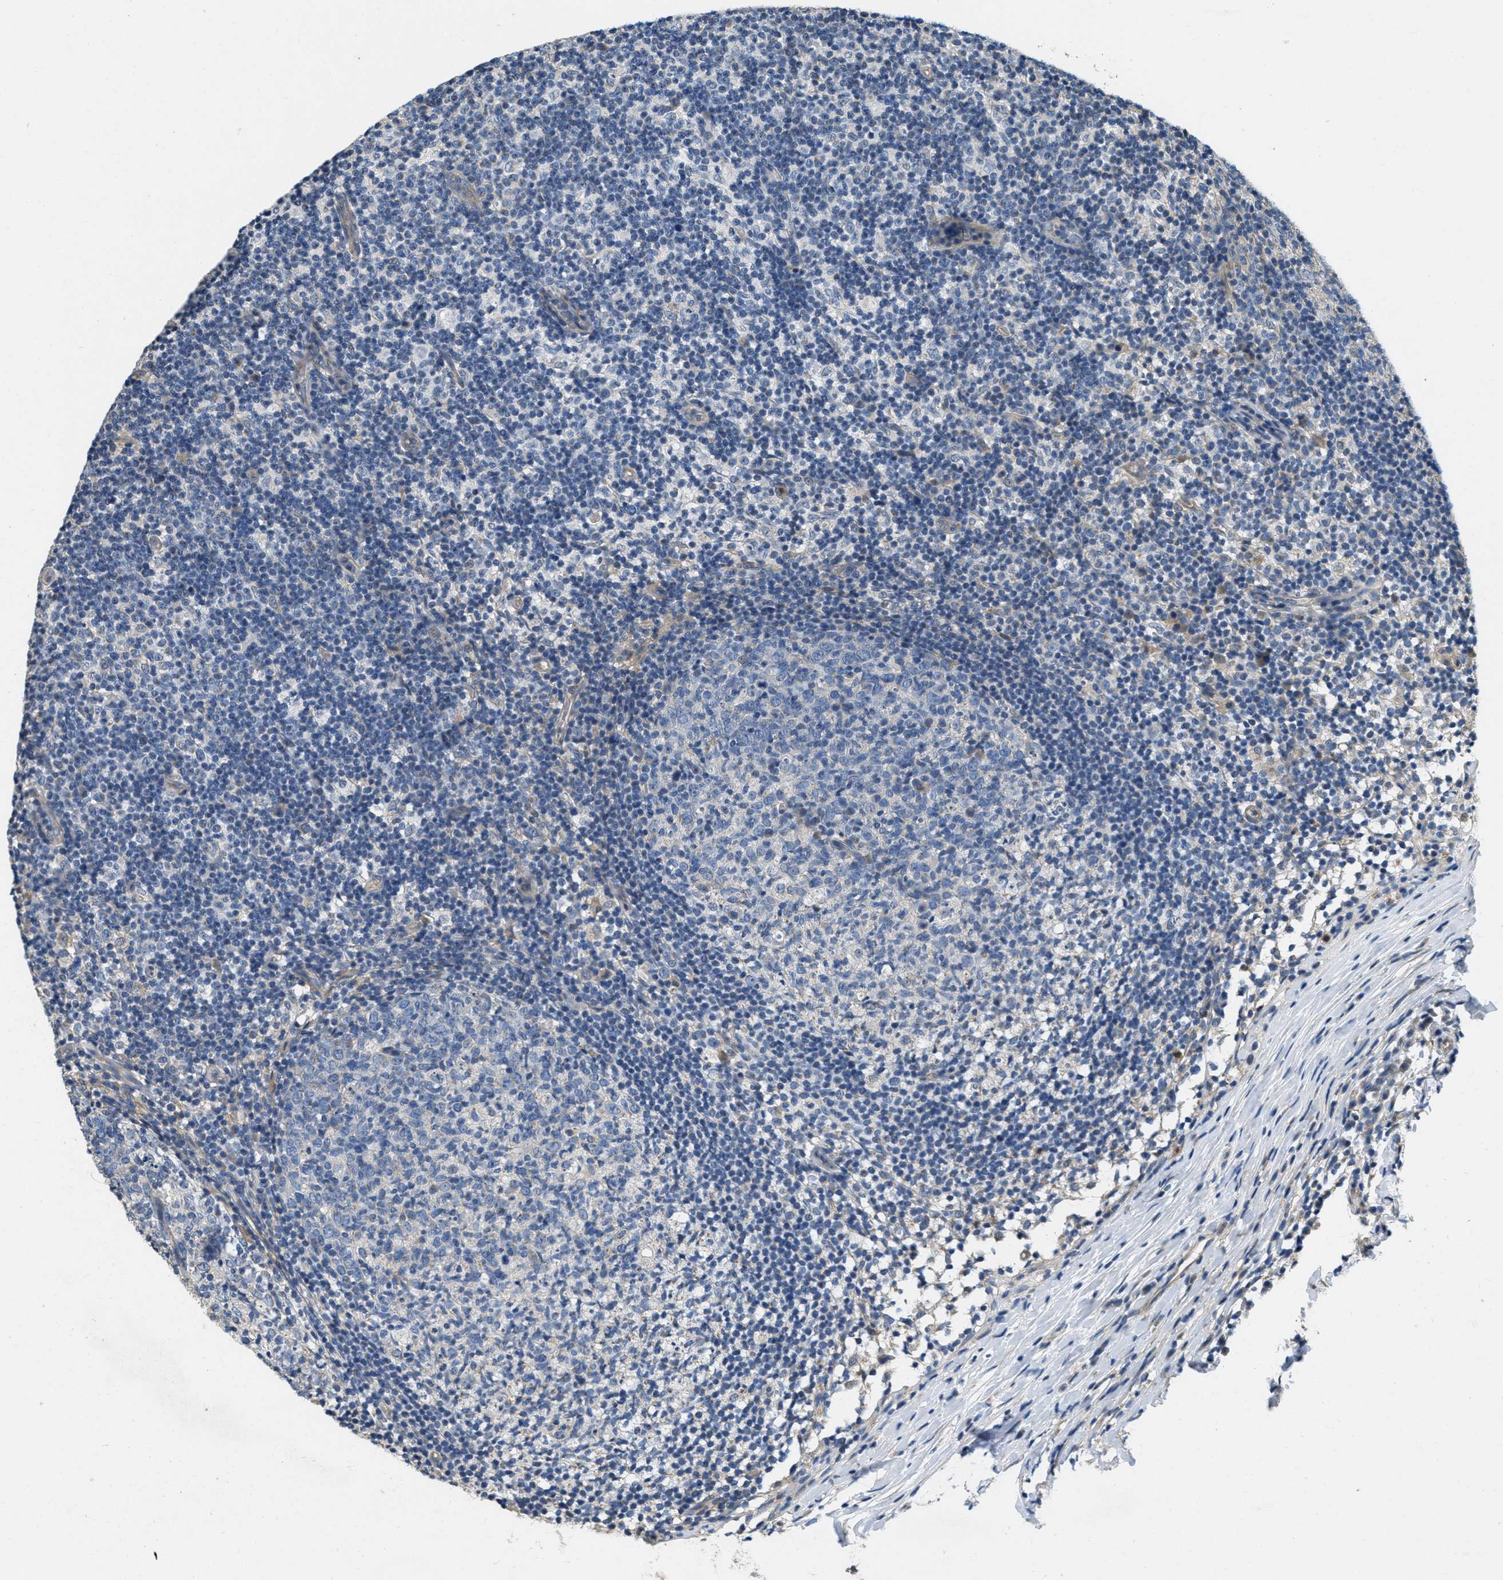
{"staining": {"intensity": "weak", "quantity": "<25%", "location": "cytoplasmic/membranous"}, "tissue": "lymph node", "cell_type": "Germinal center cells", "image_type": "normal", "snomed": [{"axis": "morphology", "description": "Normal tissue, NOS"}, {"axis": "morphology", "description": "Inflammation, NOS"}, {"axis": "topography", "description": "Lymph node"}], "caption": "Germinal center cells are negative for protein expression in unremarkable human lymph node. (Immunohistochemistry (ihc), brightfield microscopy, high magnification).", "gene": "TOMM70", "patient": {"sex": "male", "age": 55}}